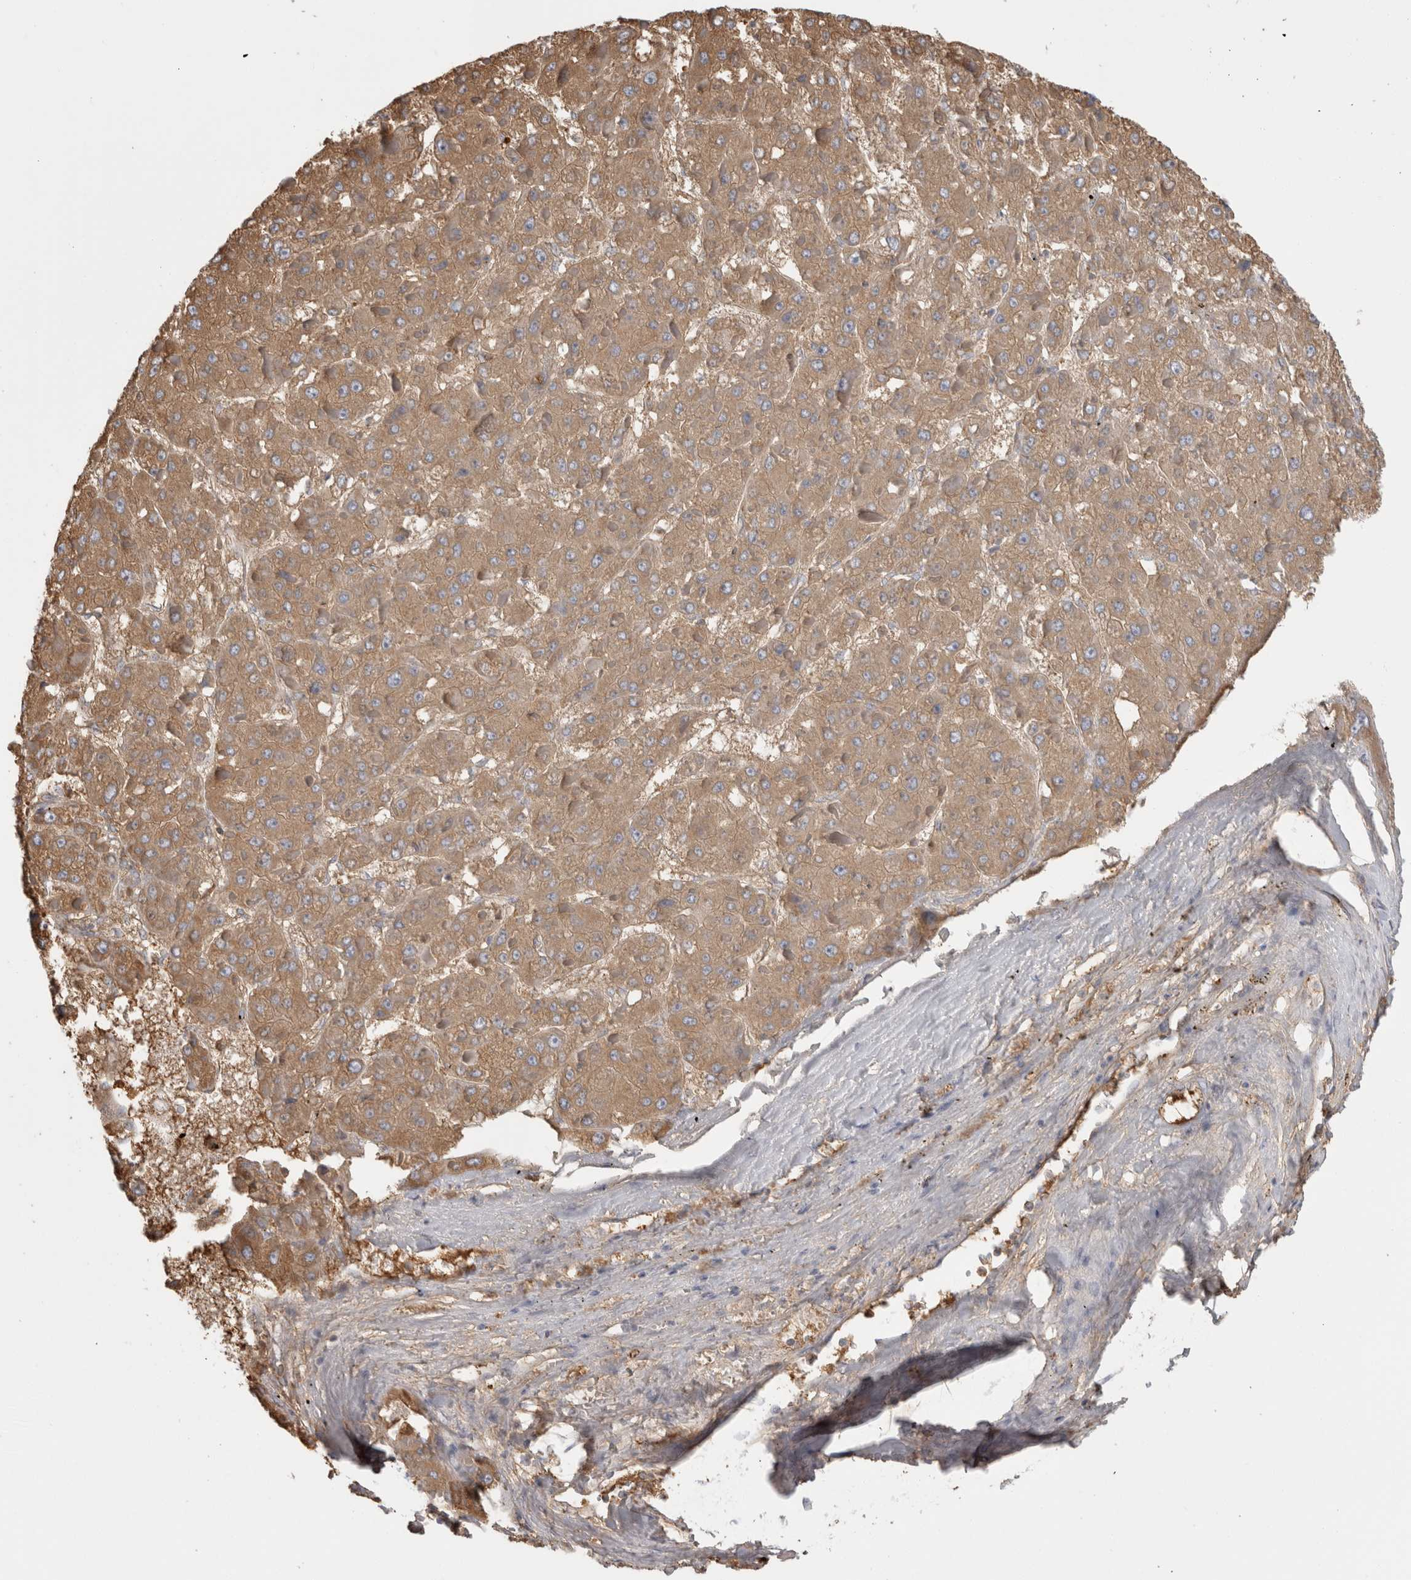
{"staining": {"intensity": "moderate", "quantity": ">75%", "location": "cytoplasmic/membranous"}, "tissue": "liver cancer", "cell_type": "Tumor cells", "image_type": "cancer", "snomed": [{"axis": "morphology", "description": "Carcinoma, Hepatocellular, NOS"}, {"axis": "topography", "description": "Liver"}], "caption": "Immunohistochemical staining of human liver hepatocellular carcinoma reveals medium levels of moderate cytoplasmic/membranous protein expression in approximately >75% of tumor cells.", "gene": "TBCE", "patient": {"sex": "female", "age": 73}}